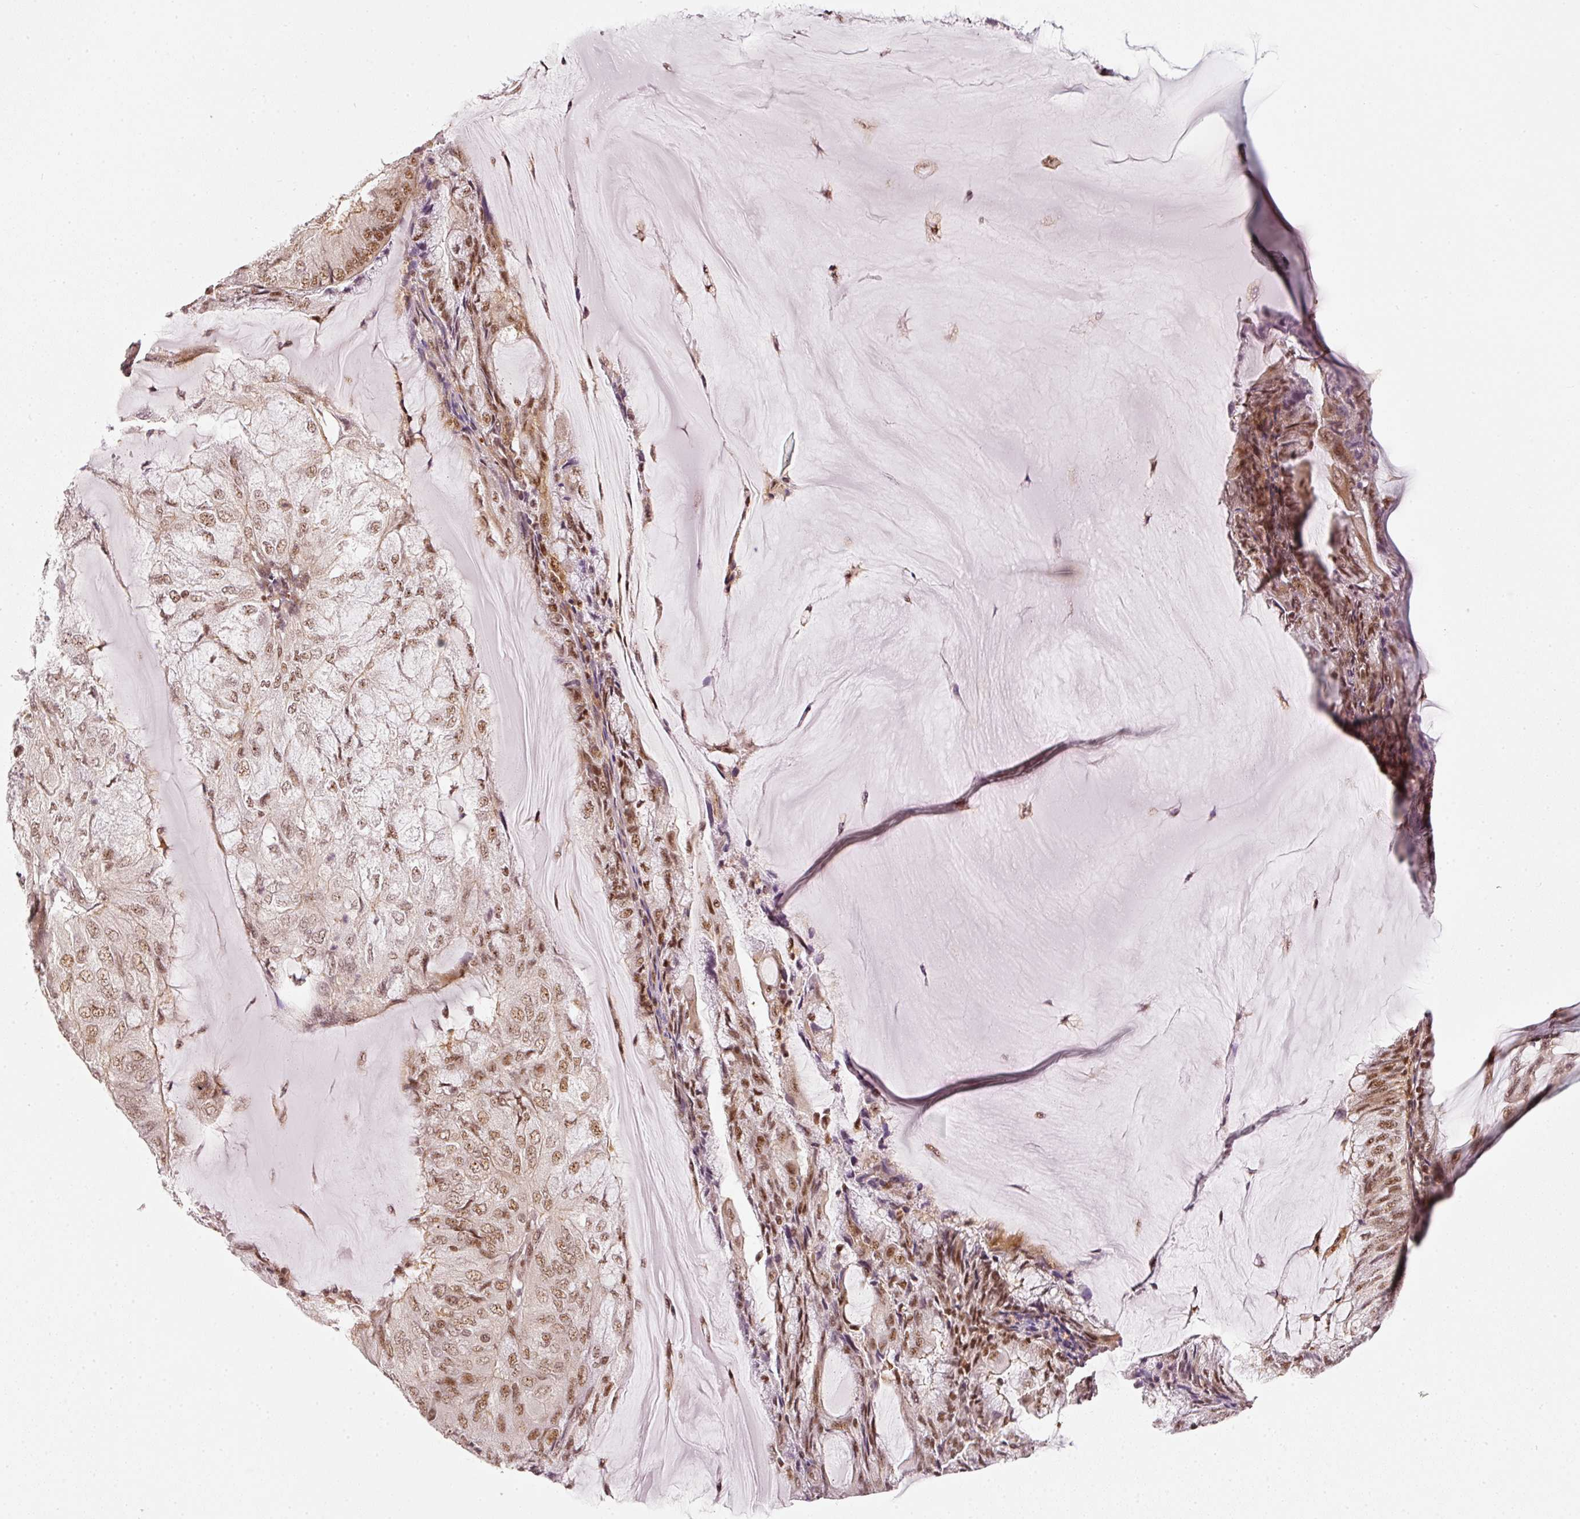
{"staining": {"intensity": "moderate", "quantity": ">75%", "location": "nuclear"}, "tissue": "endometrial cancer", "cell_type": "Tumor cells", "image_type": "cancer", "snomed": [{"axis": "morphology", "description": "Adenocarcinoma, NOS"}, {"axis": "topography", "description": "Endometrium"}], "caption": "Immunohistochemistry (IHC) photomicrograph of human endometrial cancer stained for a protein (brown), which shows medium levels of moderate nuclear staining in about >75% of tumor cells.", "gene": "THOC6", "patient": {"sex": "female", "age": 81}}